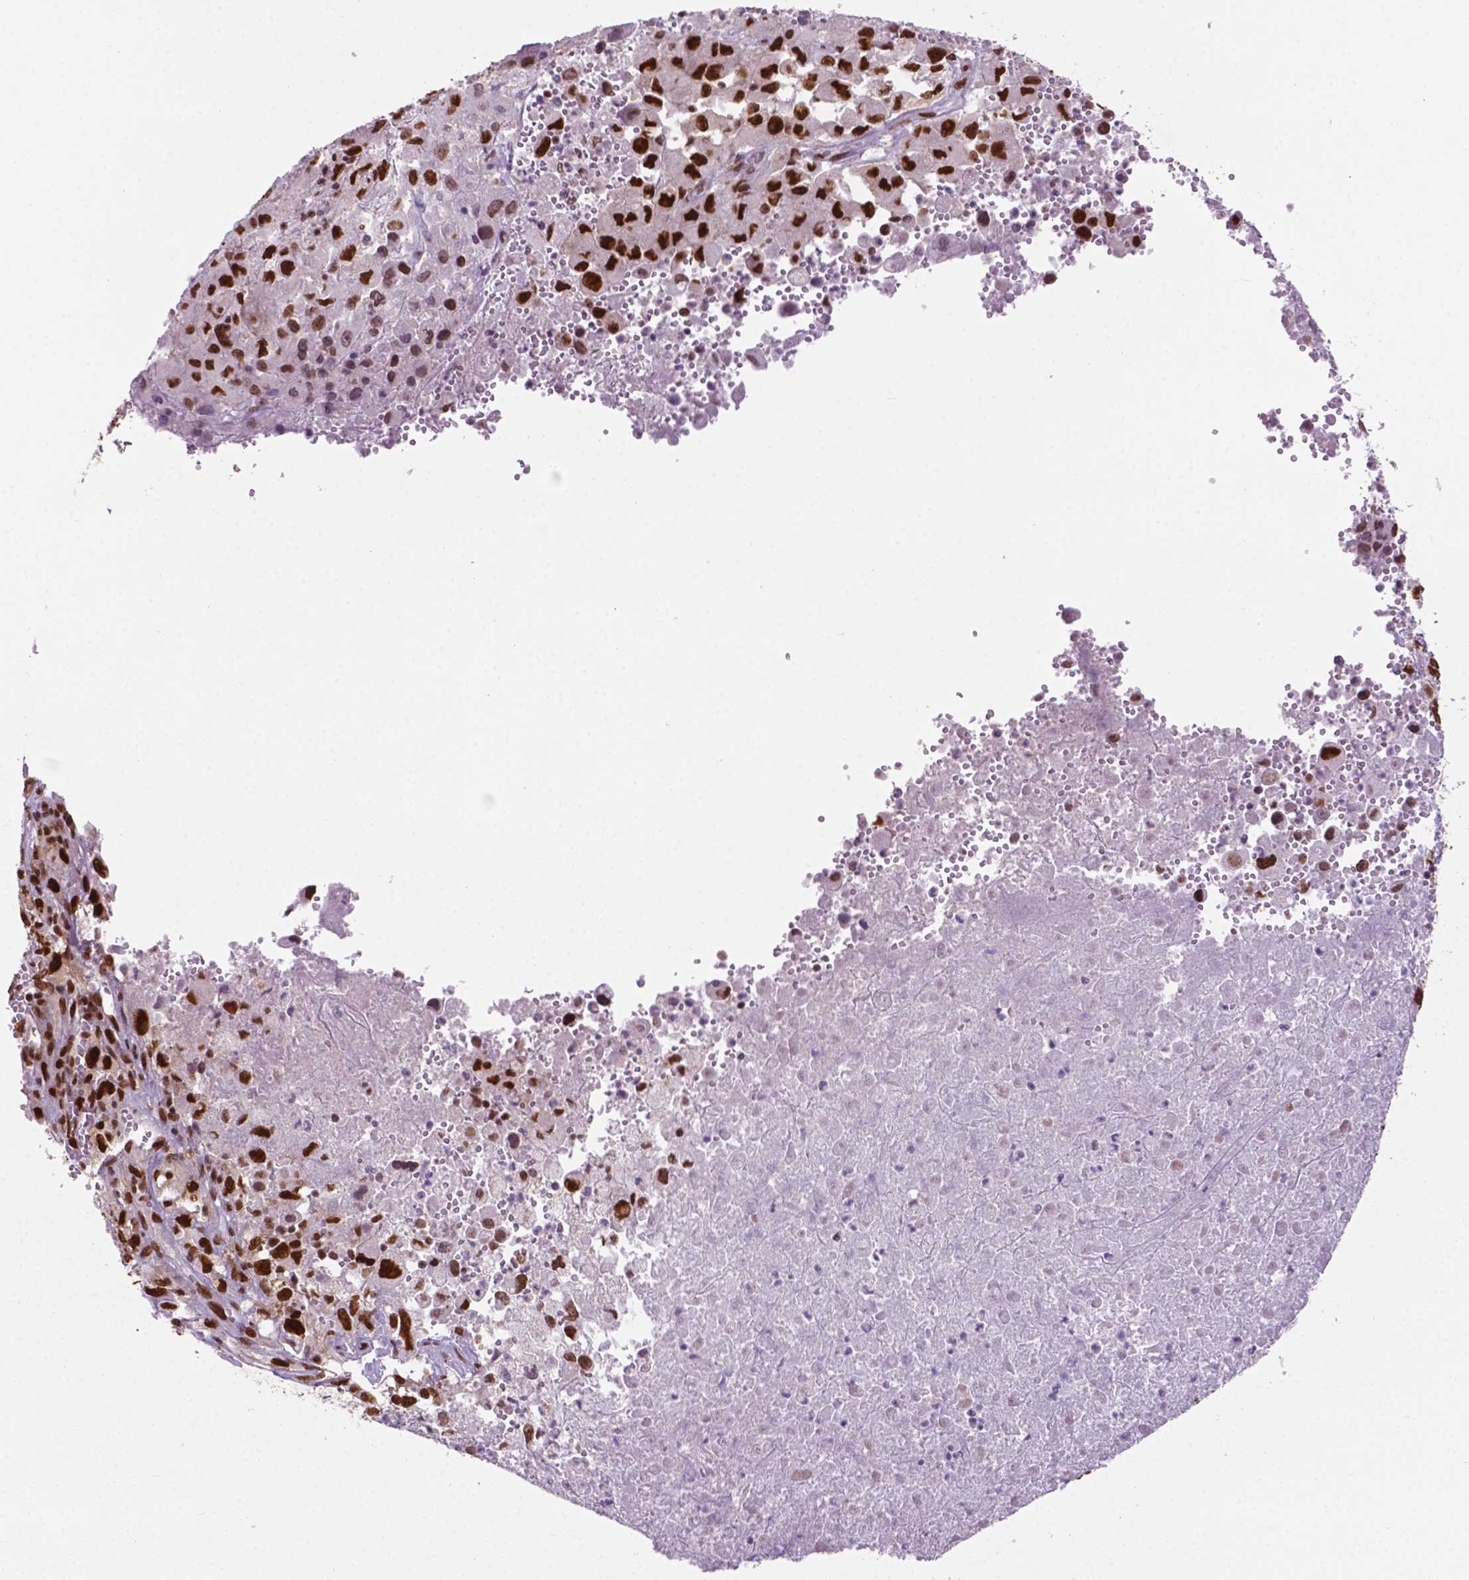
{"staining": {"intensity": "strong", "quantity": "25%-75%", "location": "nuclear"}, "tissue": "melanoma", "cell_type": "Tumor cells", "image_type": "cancer", "snomed": [{"axis": "morphology", "description": "Malignant melanoma, Metastatic site"}, {"axis": "topography", "description": "Soft tissue"}], "caption": "IHC micrograph of melanoma stained for a protein (brown), which reveals high levels of strong nuclear staining in about 25%-75% of tumor cells.", "gene": "MLH1", "patient": {"sex": "male", "age": 50}}